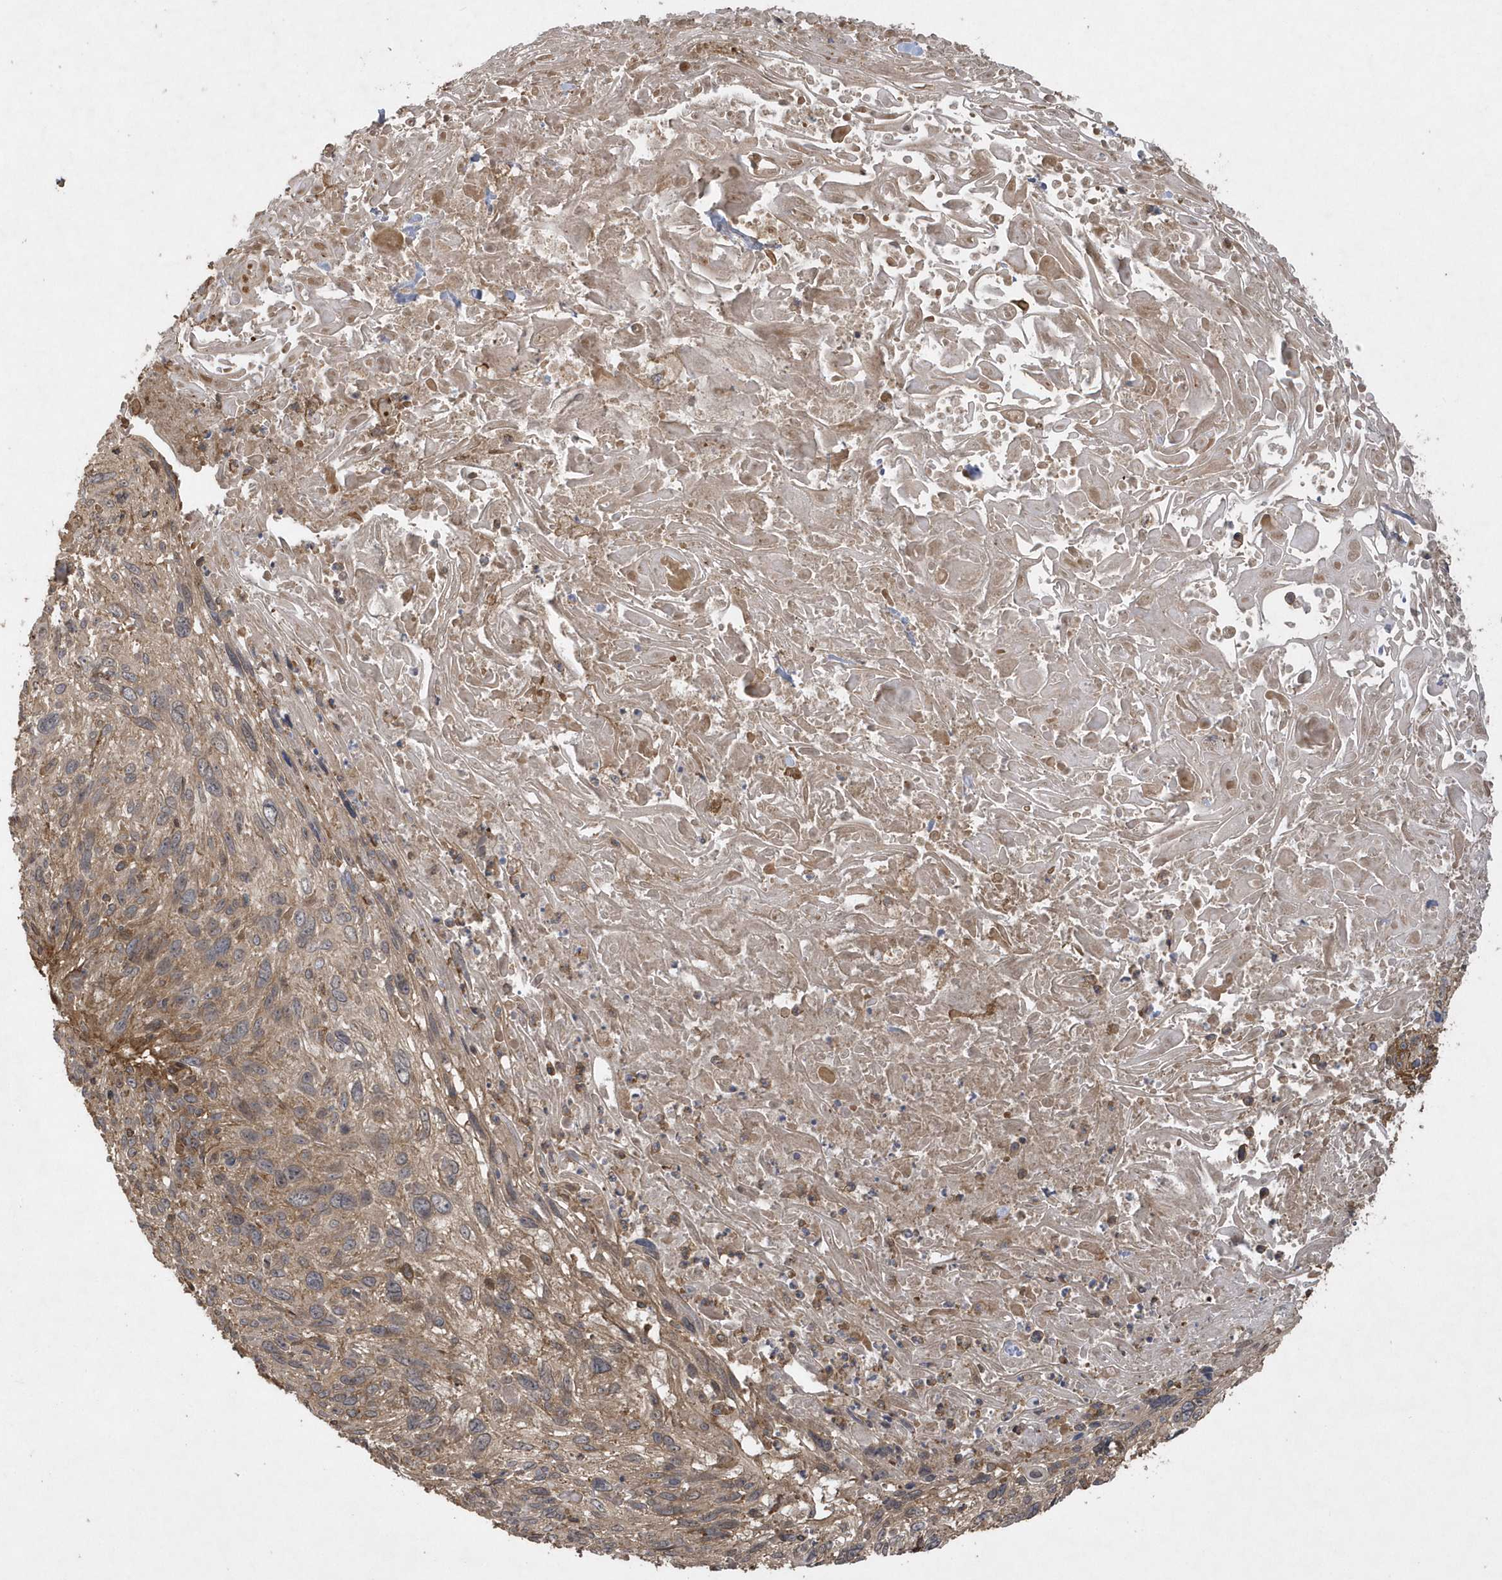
{"staining": {"intensity": "weak", "quantity": "<25%", "location": "cytoplasmic/membranous"}, "tissue": "cervical cancer", "cell_type": "Tumor cells", "image_type": "cancer", "snomed": [{"axis": "morphology", "description": "Squamous cell carcinoma, NOS"}, {"axis": "topography", "description": "Cervix"}], "caption": "Histopathology image shows no protein positivity in tumor cells of cervical squamous cell carcinoma tissue.", "gene": "SENP8", "patient": {"sex": "female", "age": 51}}